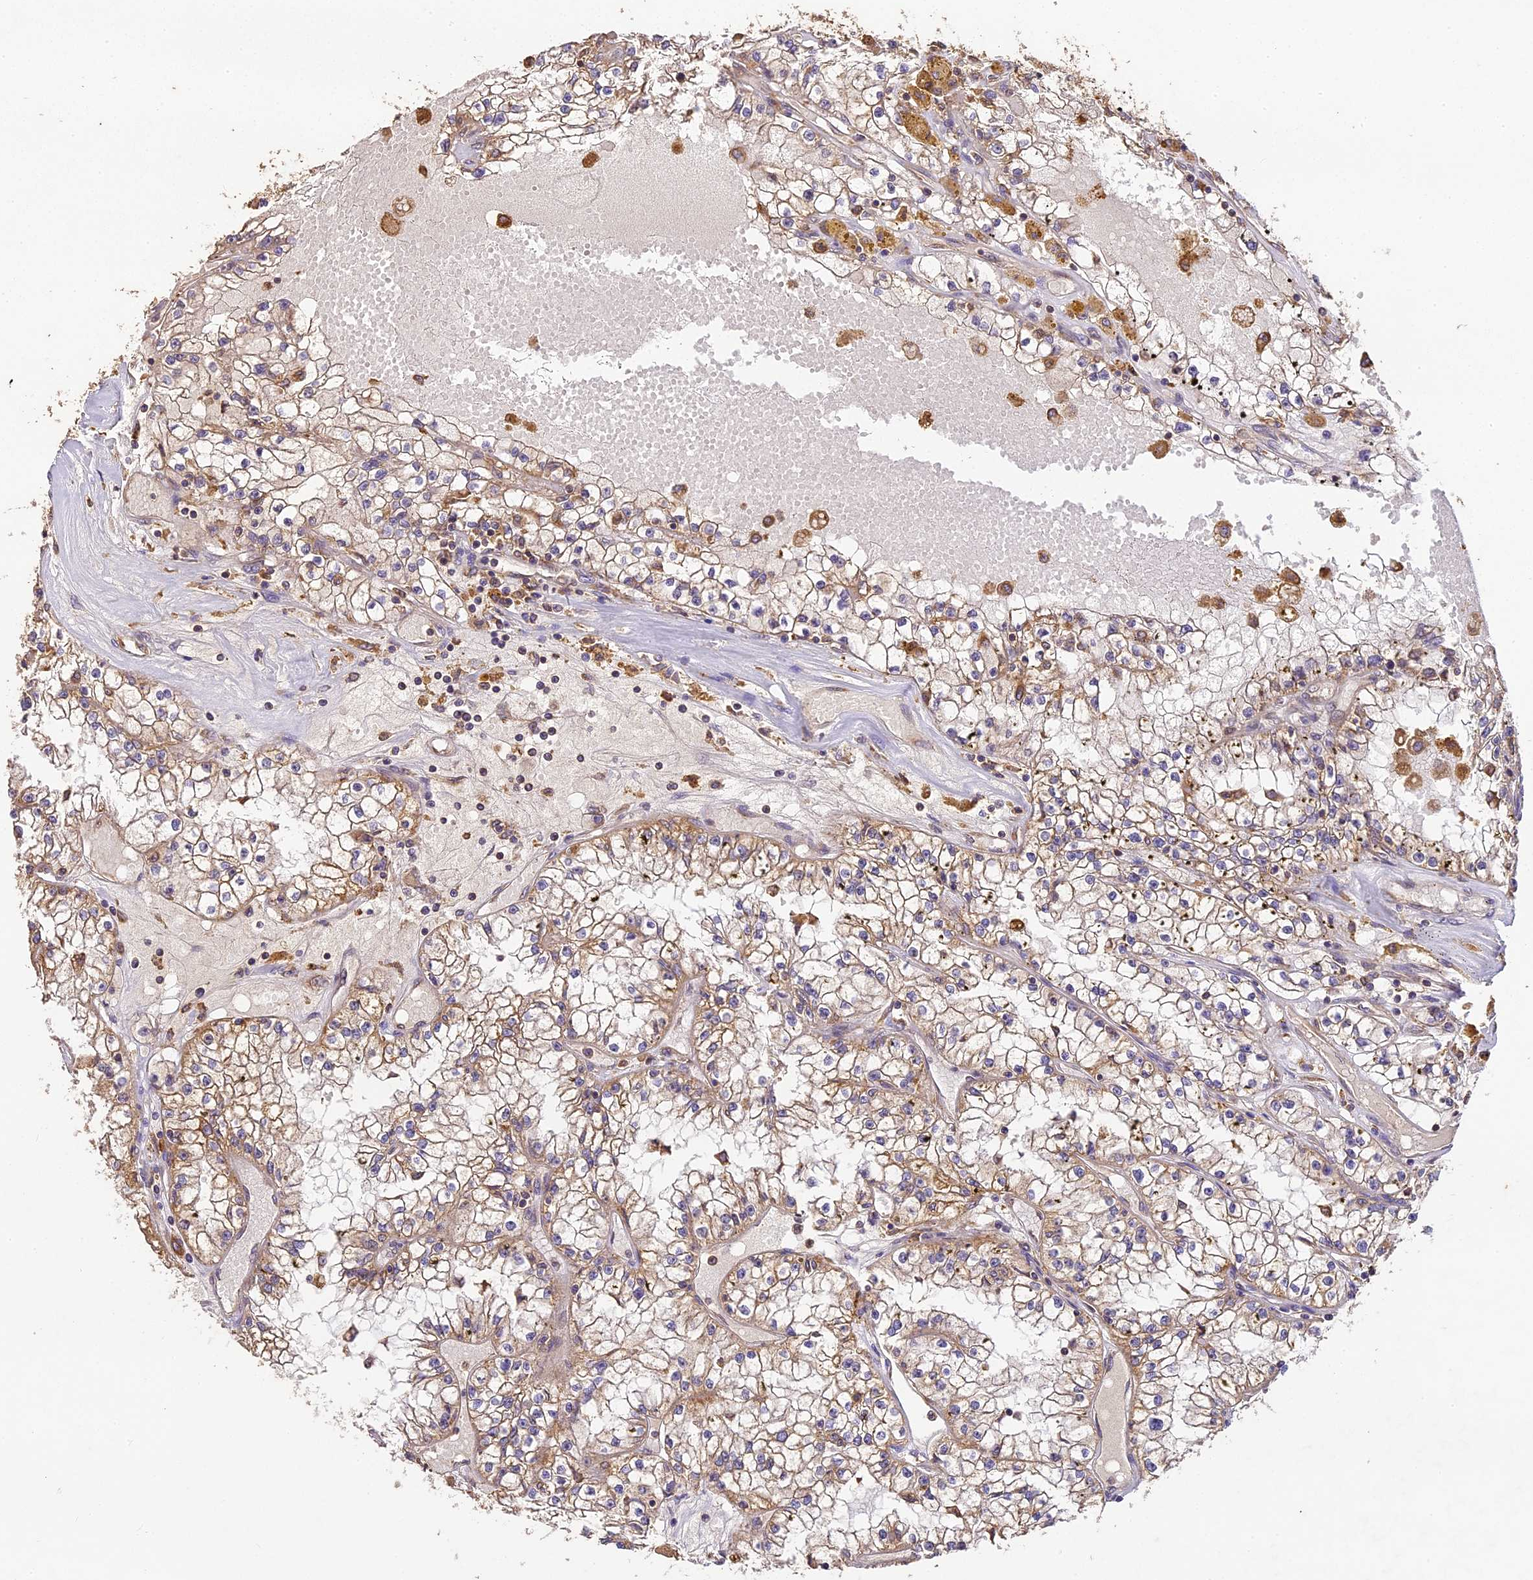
{"staining": {"intensity": "moderate", "quantity": "25%-75%", "location": "cytoplasmic/membranous"}, "tissue": "renal cancer", "cell_type": "Tumor cells", "image_type": "cancer", "snomed": [{"axis": "morphology", "description": "Adenocarcinoma, NOS"}, {"axis": "topography", "description": "Kidney"}], "caption": "Immunohistochemical staining of adenocarcinoma (renal) displays moderate cytoplasmic/membranous protein expression in approximately 25%-75% of tumor cells.", "gene": "BRAP", "patient": {"sex": "male", "age": 56}}